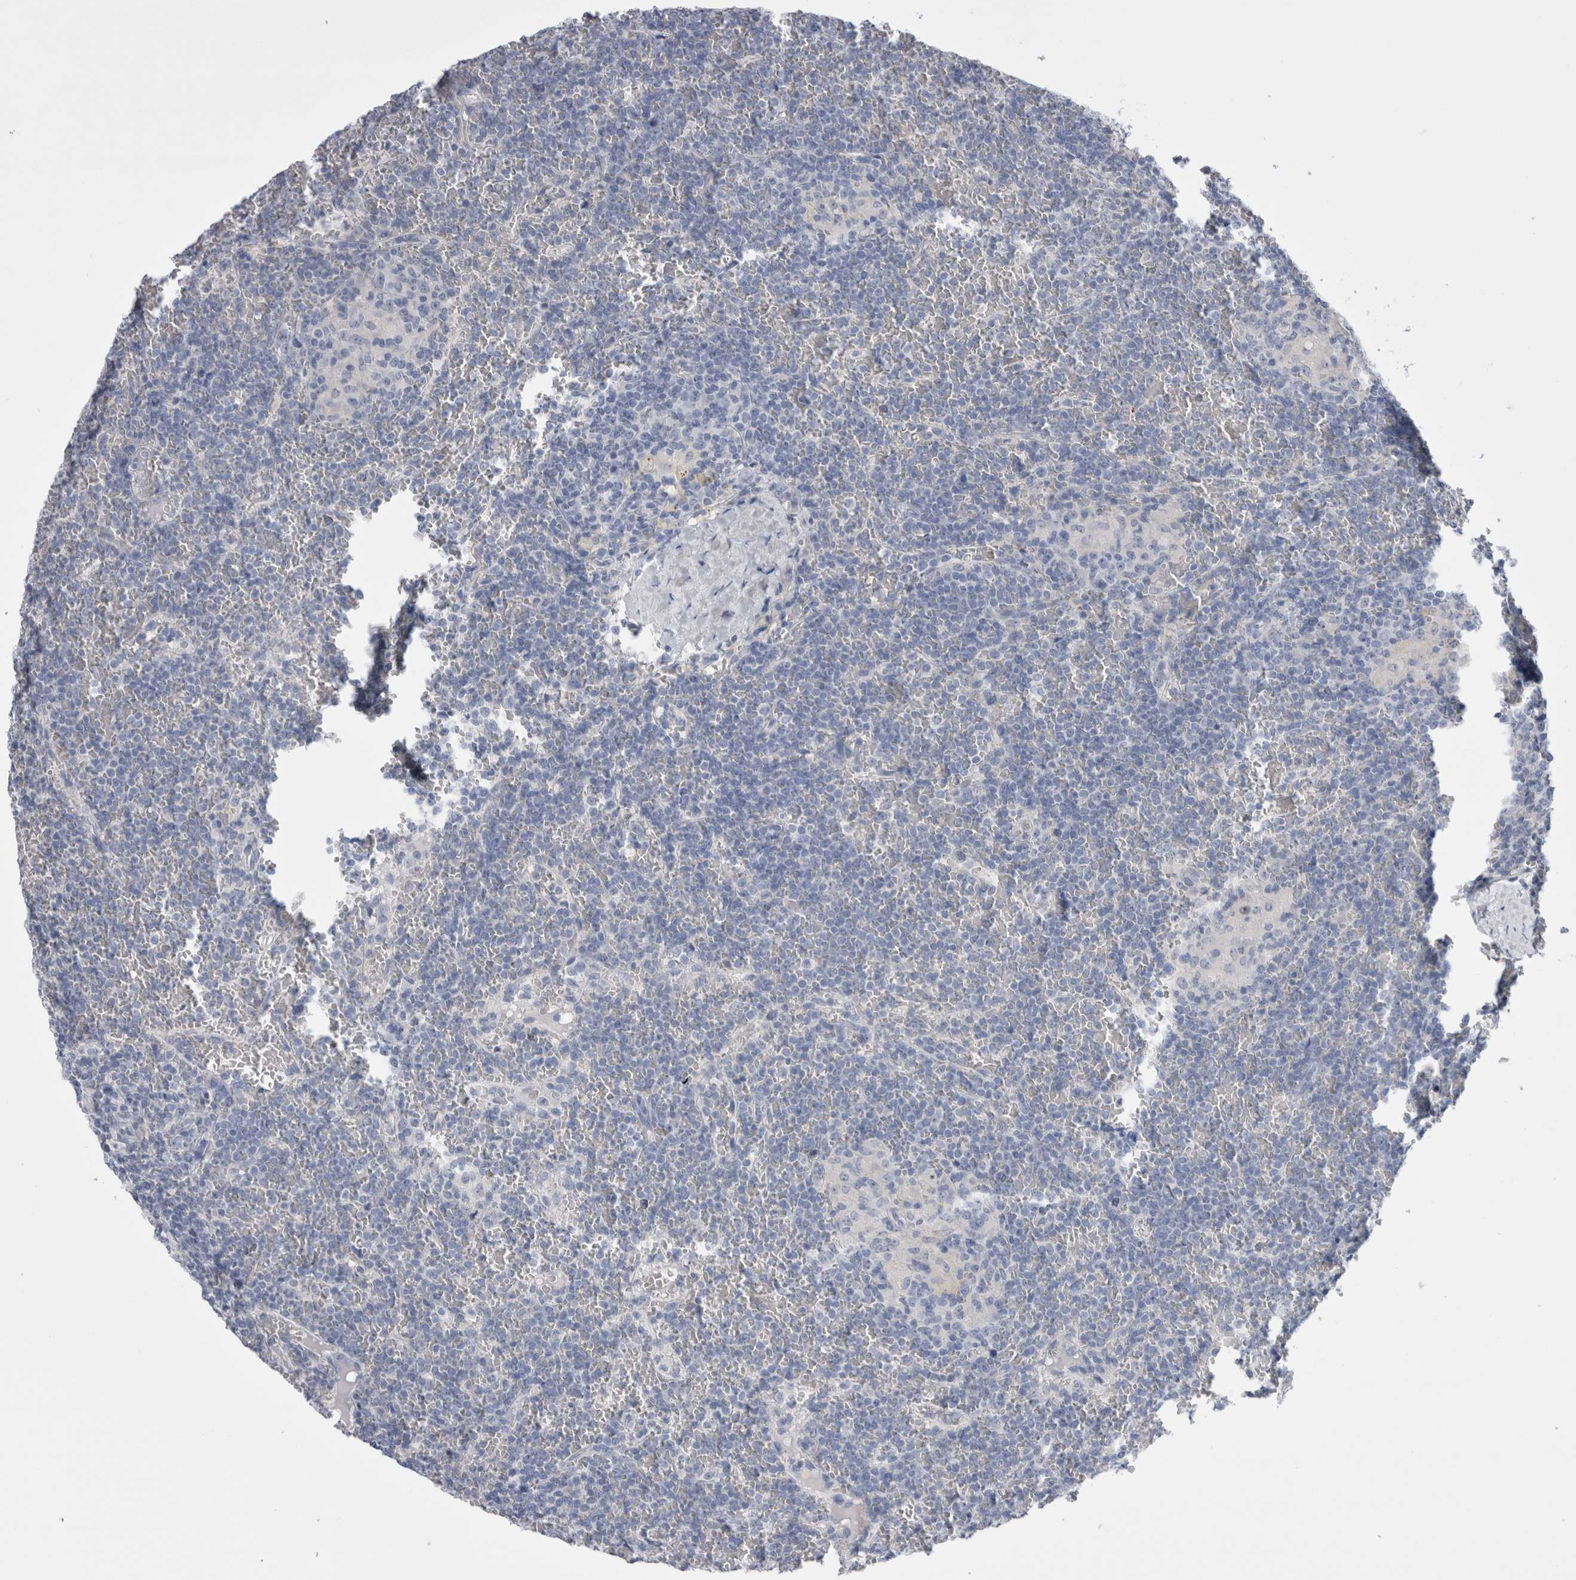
{"staining": {"intensity": "negative", "quantity": "none", "location": "none"}, "tissue": "lymphoma", "cell_type": "Tumor cells", "image_type": "cancer", "snomed": [{"axis": "morphology", "description": "Malignant lymphoma, non-Hodgkin's type, Low grade"}, {"axis": "topography", "description": "Spleen"}], "caption": "Protein analysis of lymphoma demonstrates no significant positivity in tumor cells.", "gene": "PWP2", "patient": {"sex": "female", "age": 19}}